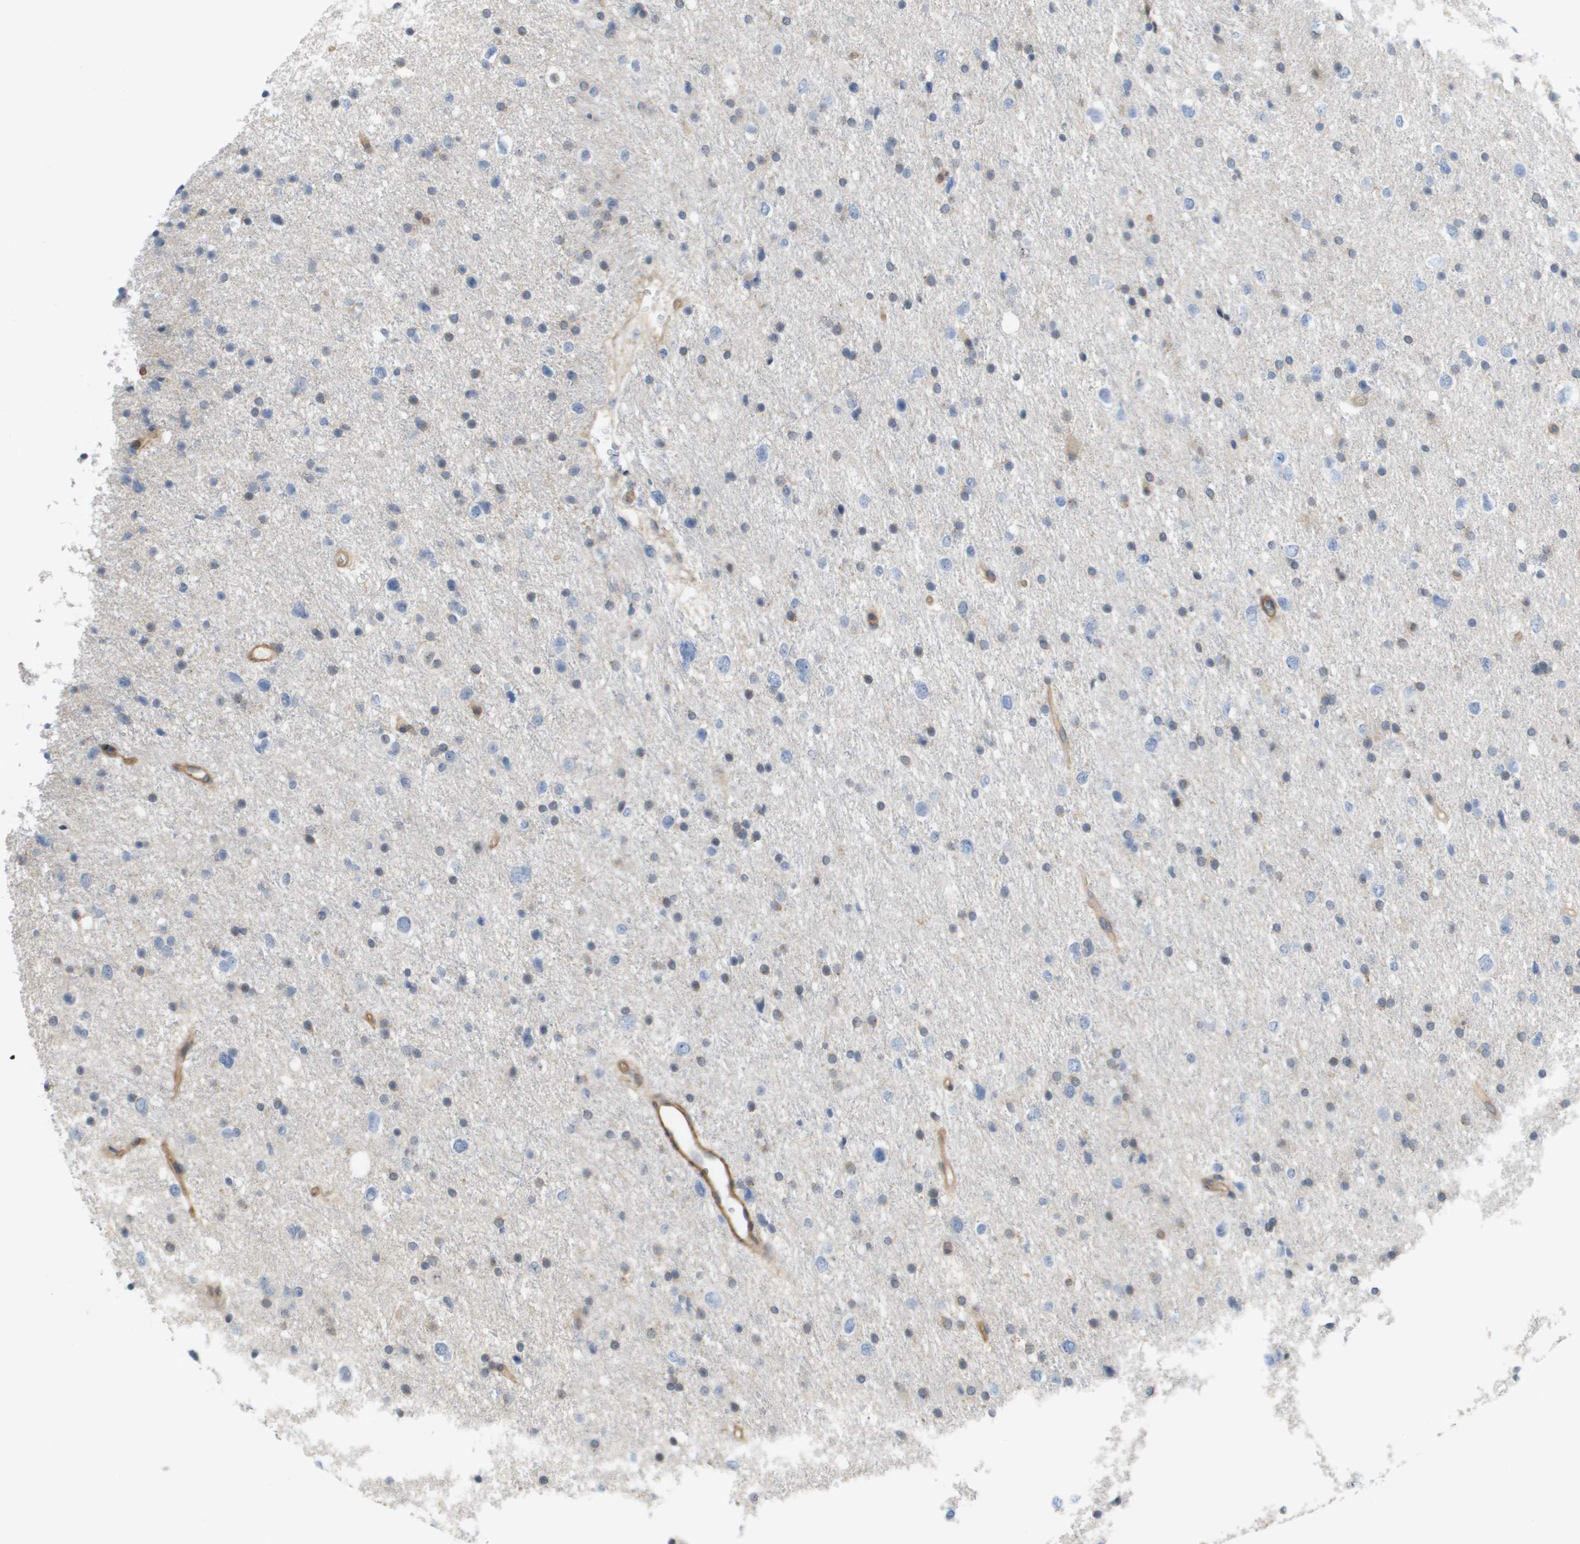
{"staining": {"intensity": "negative", "quantity": "none", "location": "none"}, "tissue": "glioma", "cell_type": "Tumor cells", "image_type": "cancer", "snomed": [{"axis": "morphology", "description": "Glioma, malignant, Low grade"}, {"axis": "topography", "description": "Brain"}], "caption": "This micrograph is of low-grade glioma (malignant) stained with immunohistochemistry (IHC) to label a protein in brown with the nuclei are counter-stained blue. There is no expression in tumor cells.", "gene": "RNF112", "patient": {"sex": "female", "age": 37}}